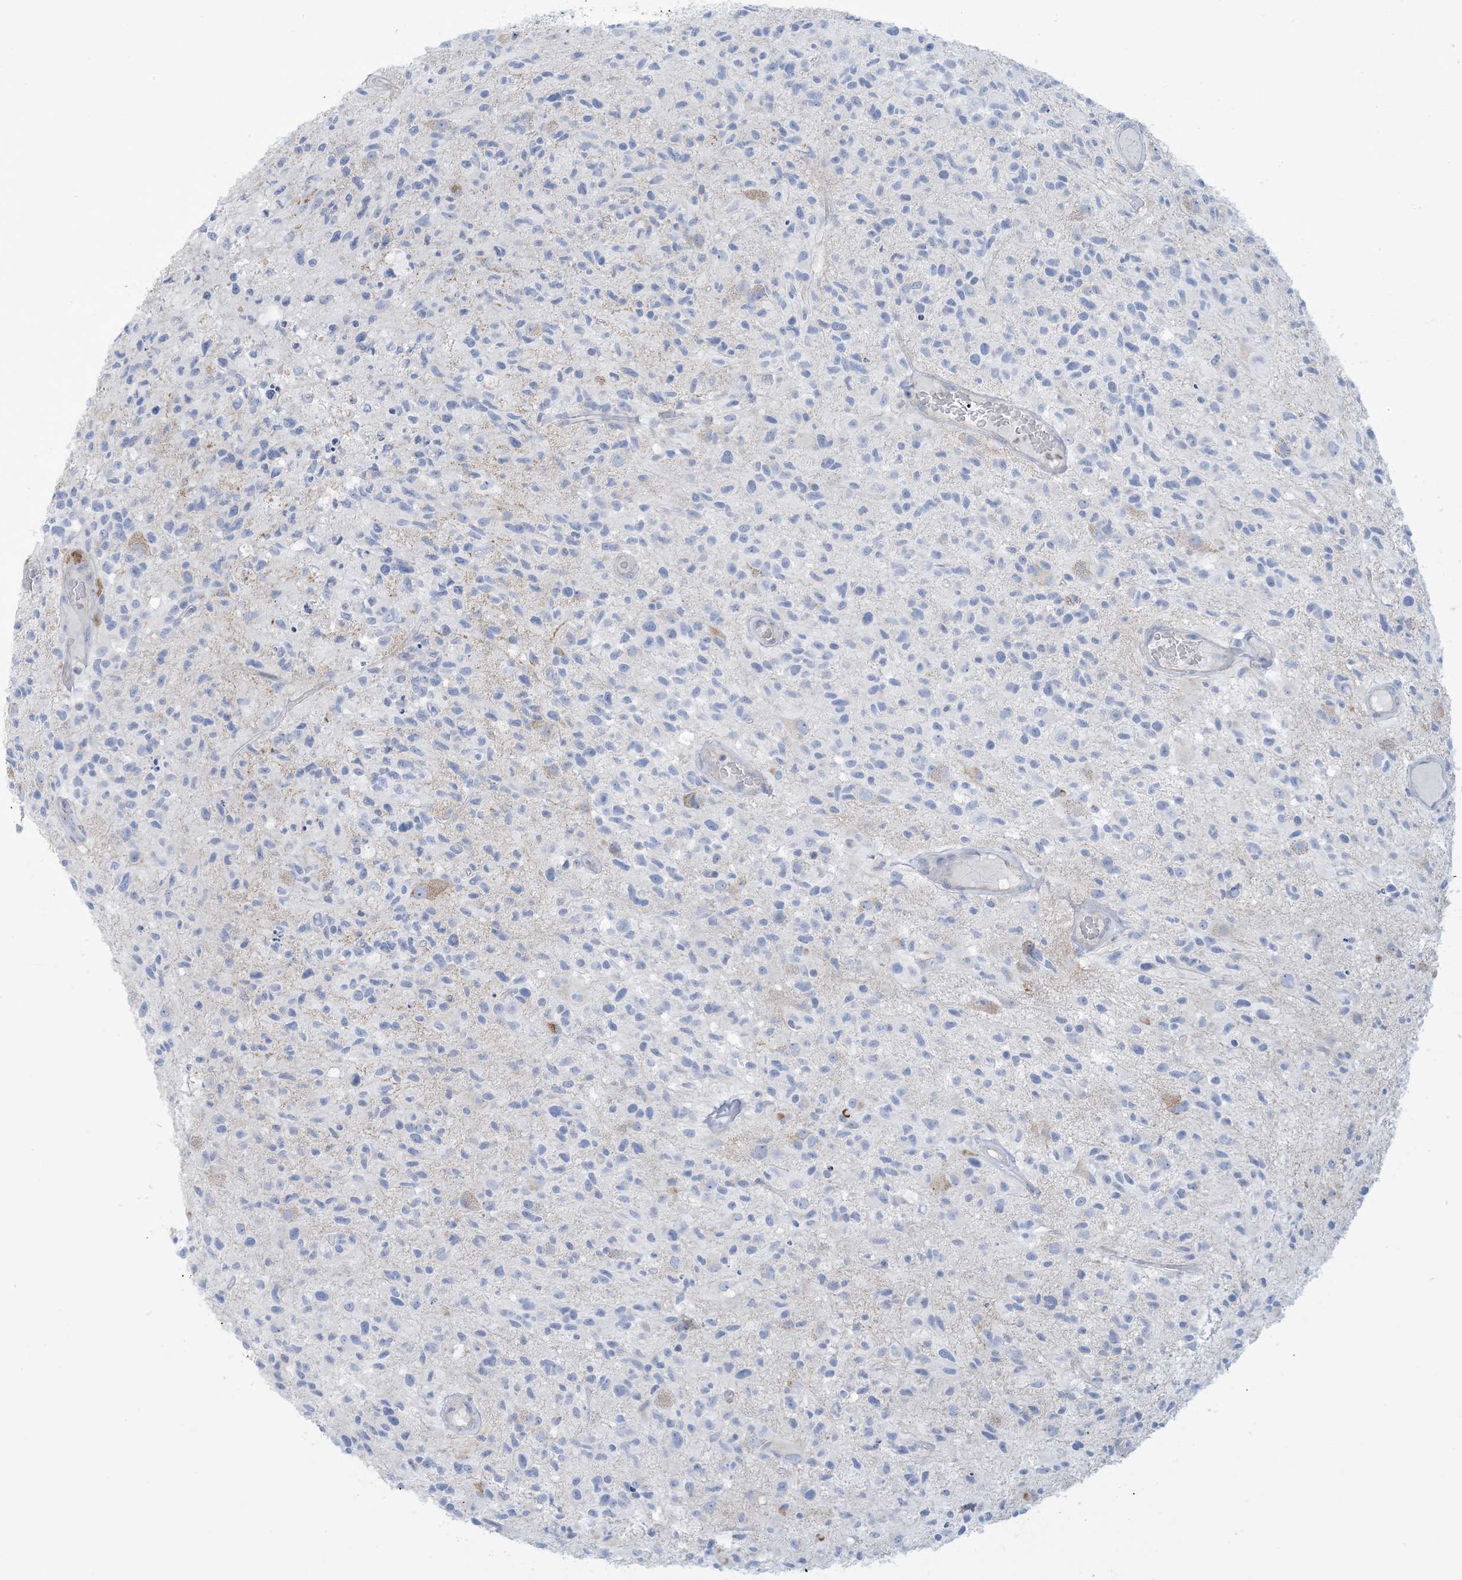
{"staining": {"intensity": "negative", "quantity": "none", "location": "none"}, "tissue": "glioma", "cell_type": "Tumor cells", "image_type": "cancer", "snomed": [{"axis": "morphology", "description": "Glioma, malignant, High grade"}, {"axis": "morphology", "description": "Glioblastoma, NOS"}, {"axis": "topography", "description": "Brain"}], "caption": "The micrograph displays no staining of tumor cells in glioma.", "gene": "MTHFD2L", "patient": {"sex": "male", "age": 60}}